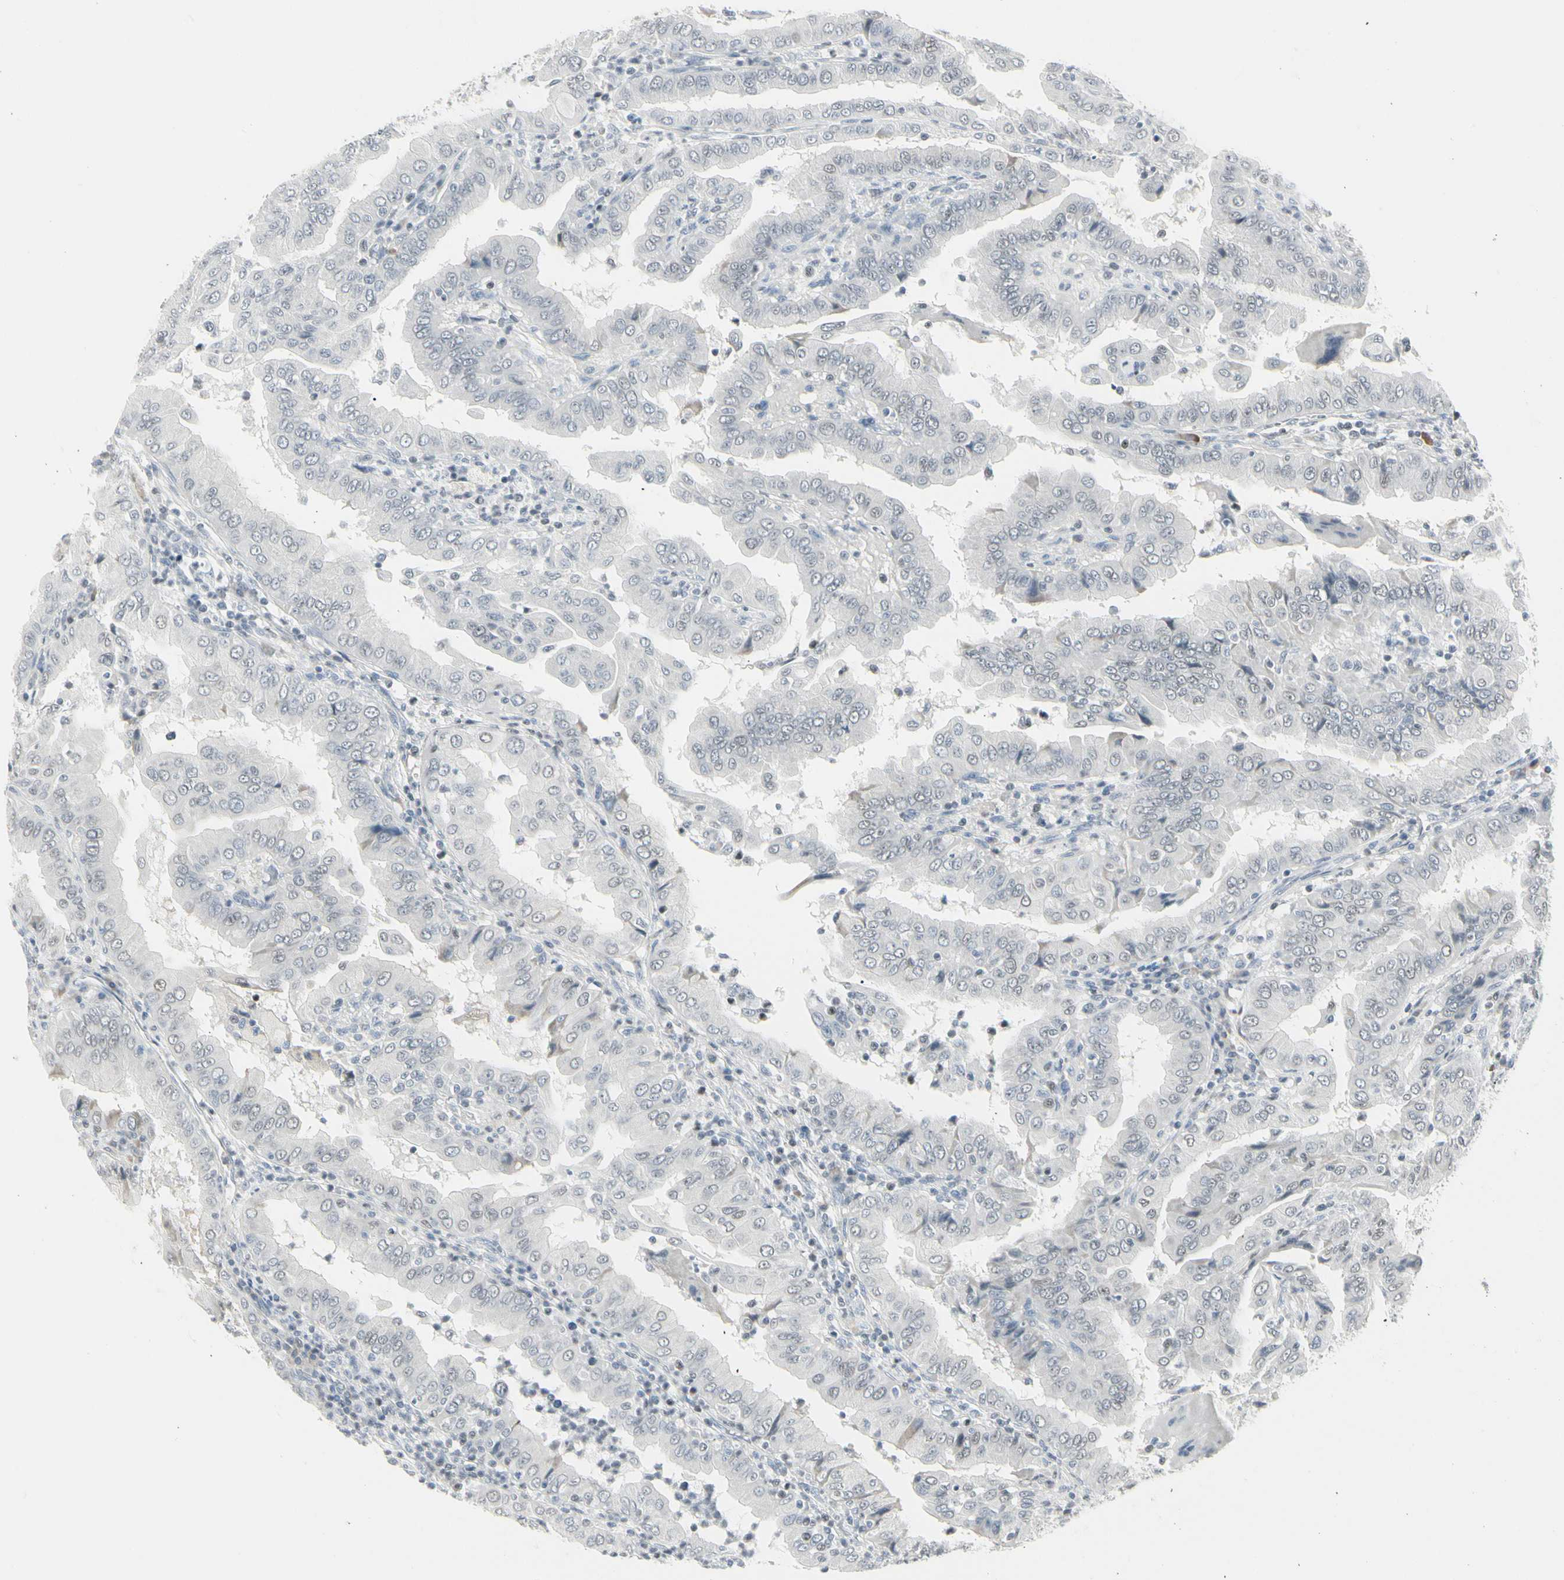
{"staining": {"intensity": "negative", "quantity": "none", "location": "none"}, "tissue": "thyroid cancer", "cell_type": "Tumor cells", "image_type": "cancer", "snomed": [{"axis": "morphology", "description": "Papillary adenocarcinoma, NOS"}, {"axis": "topography", "description": "Thyroid gland"}], "caption": "Immunohistochemistry of thyroid papillary adenocarcinoma exhibits no positivity in tumor cells. (DAB (3,3'-diaminobenzidine) immunohistochemistry (IHC) with hematoxylin counter stain).", "gene": "ZBTB7B", "patient": {"sex": "male", "age": 33}}